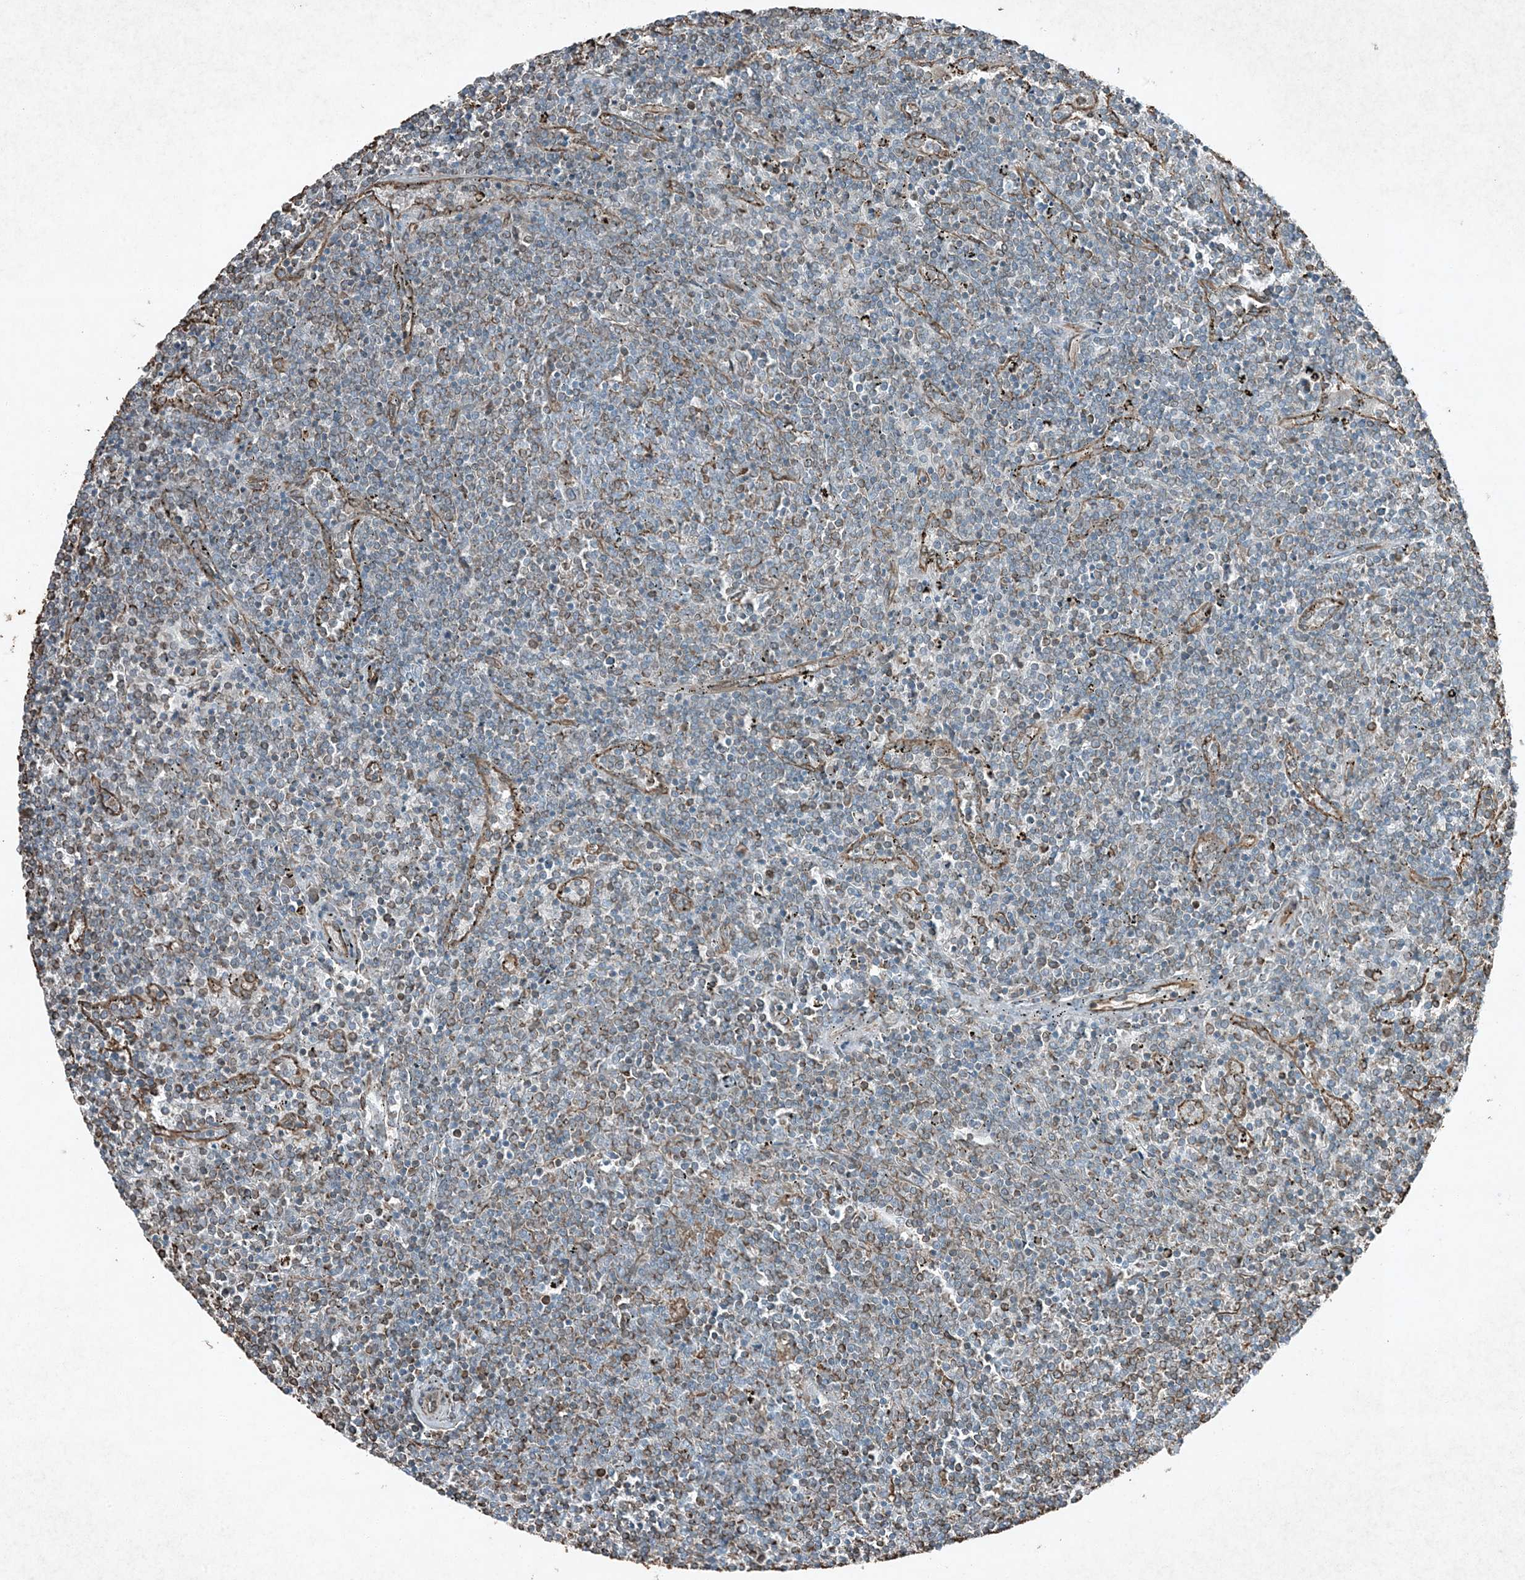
{"staining": {"intensity": "negative", "quantity": "none", "location": "none"}, "tissue": "lymphoma", "cell_type": "Tumor cells", "image_type": "cancer", "snomed": [{"axis": "morphology", "description": "Malignant lymphoma, non-Hodgkin's type, Low grade"}, {"axis": "topography", "description": "Spleen"}], "caption": "Micrograph shows no significant protein expression in tumor cells of lymphoma.", "gene": "RYK", "patient": {"sex": "female", "age": 50}}